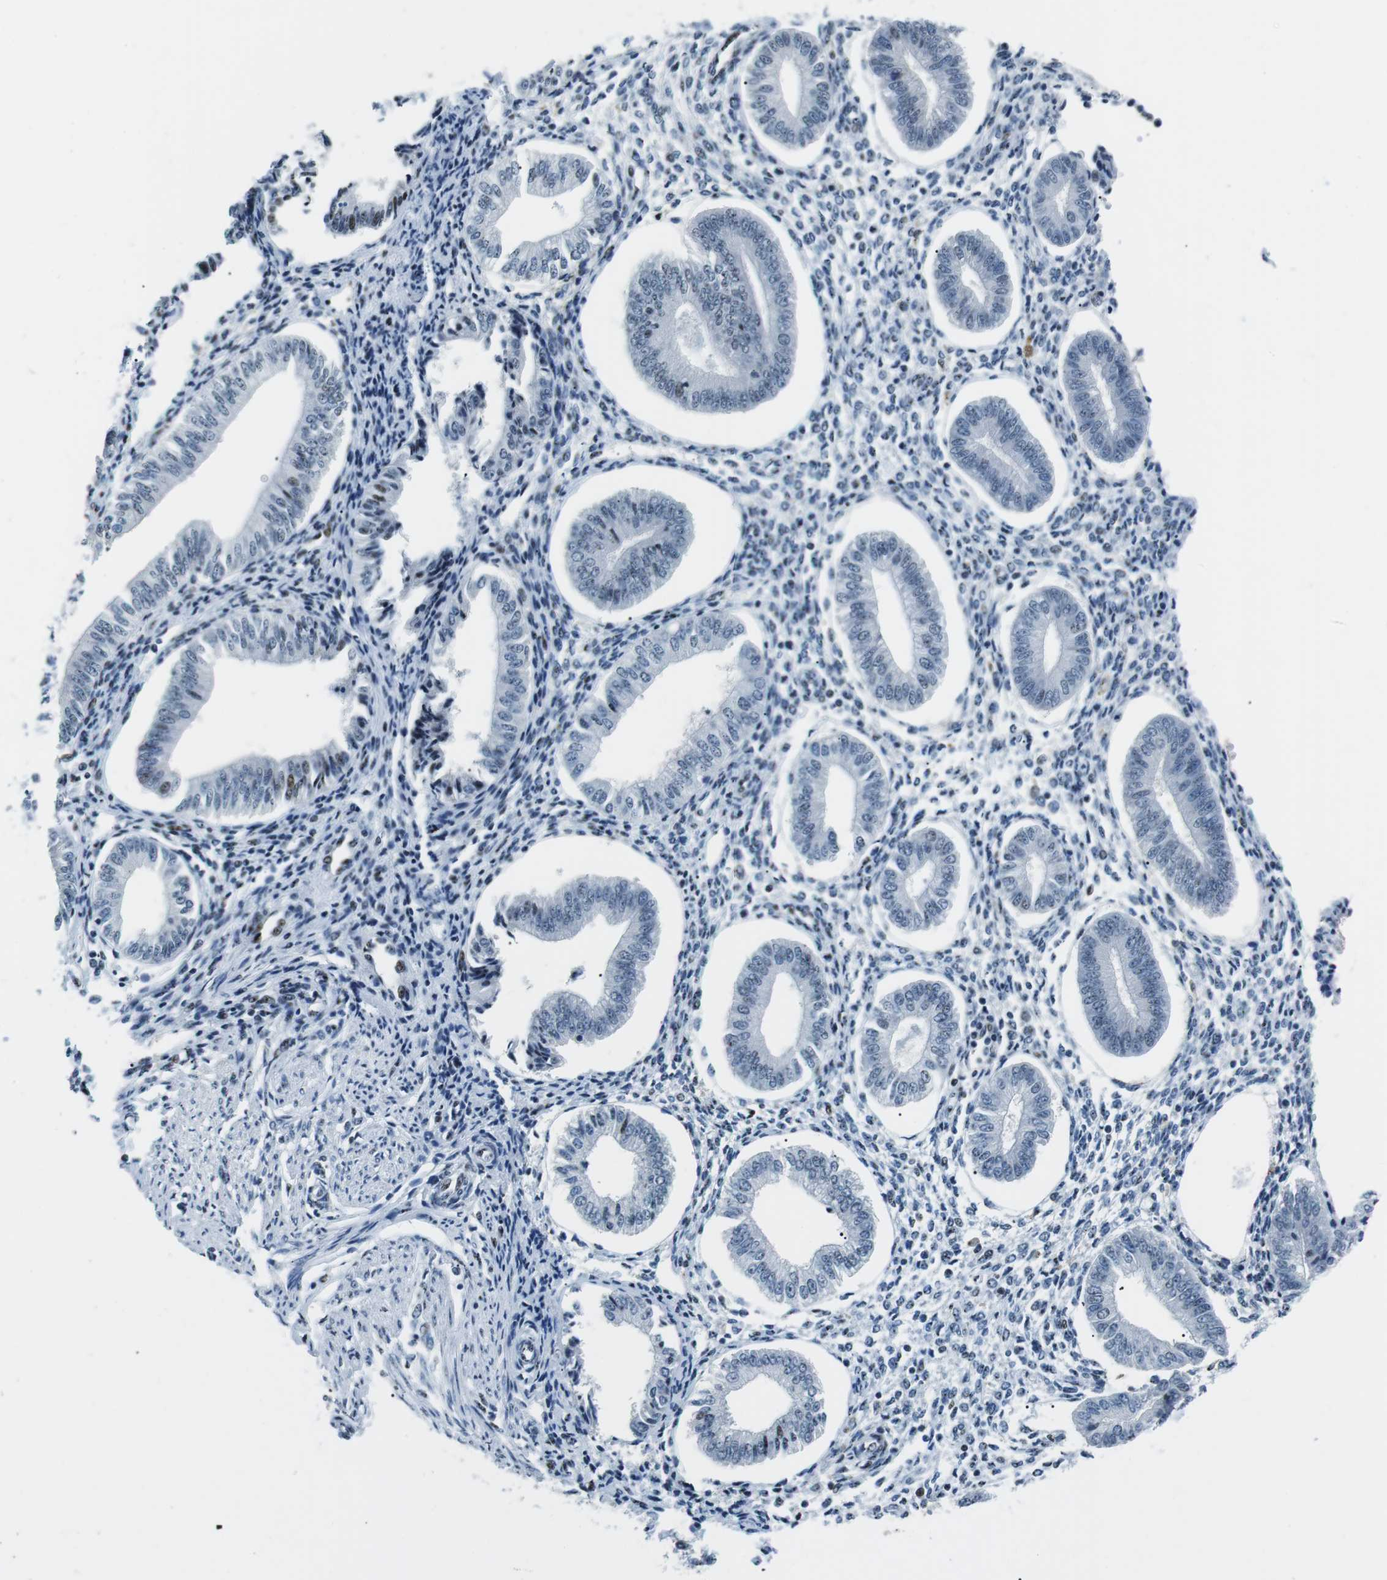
{"staining": {"intensity": "moderate", "quantity": "<25%", "location": "nuclear"}, "tissue": "endometrium", "cell_type": "Cells in endometrial stroma", "image_type": "normal", "snomed": [{"axis": "morphology", "description": "Normal tissue, NOS"}, {"axis": "topography", "description": "Endometrium"}], "caption": "Moderate nuclear staining is present in about <25% of cells in endometrial stroma in benign endometrium.", "gene": "PML", "patient": {"sex": "female", "age": 50}}